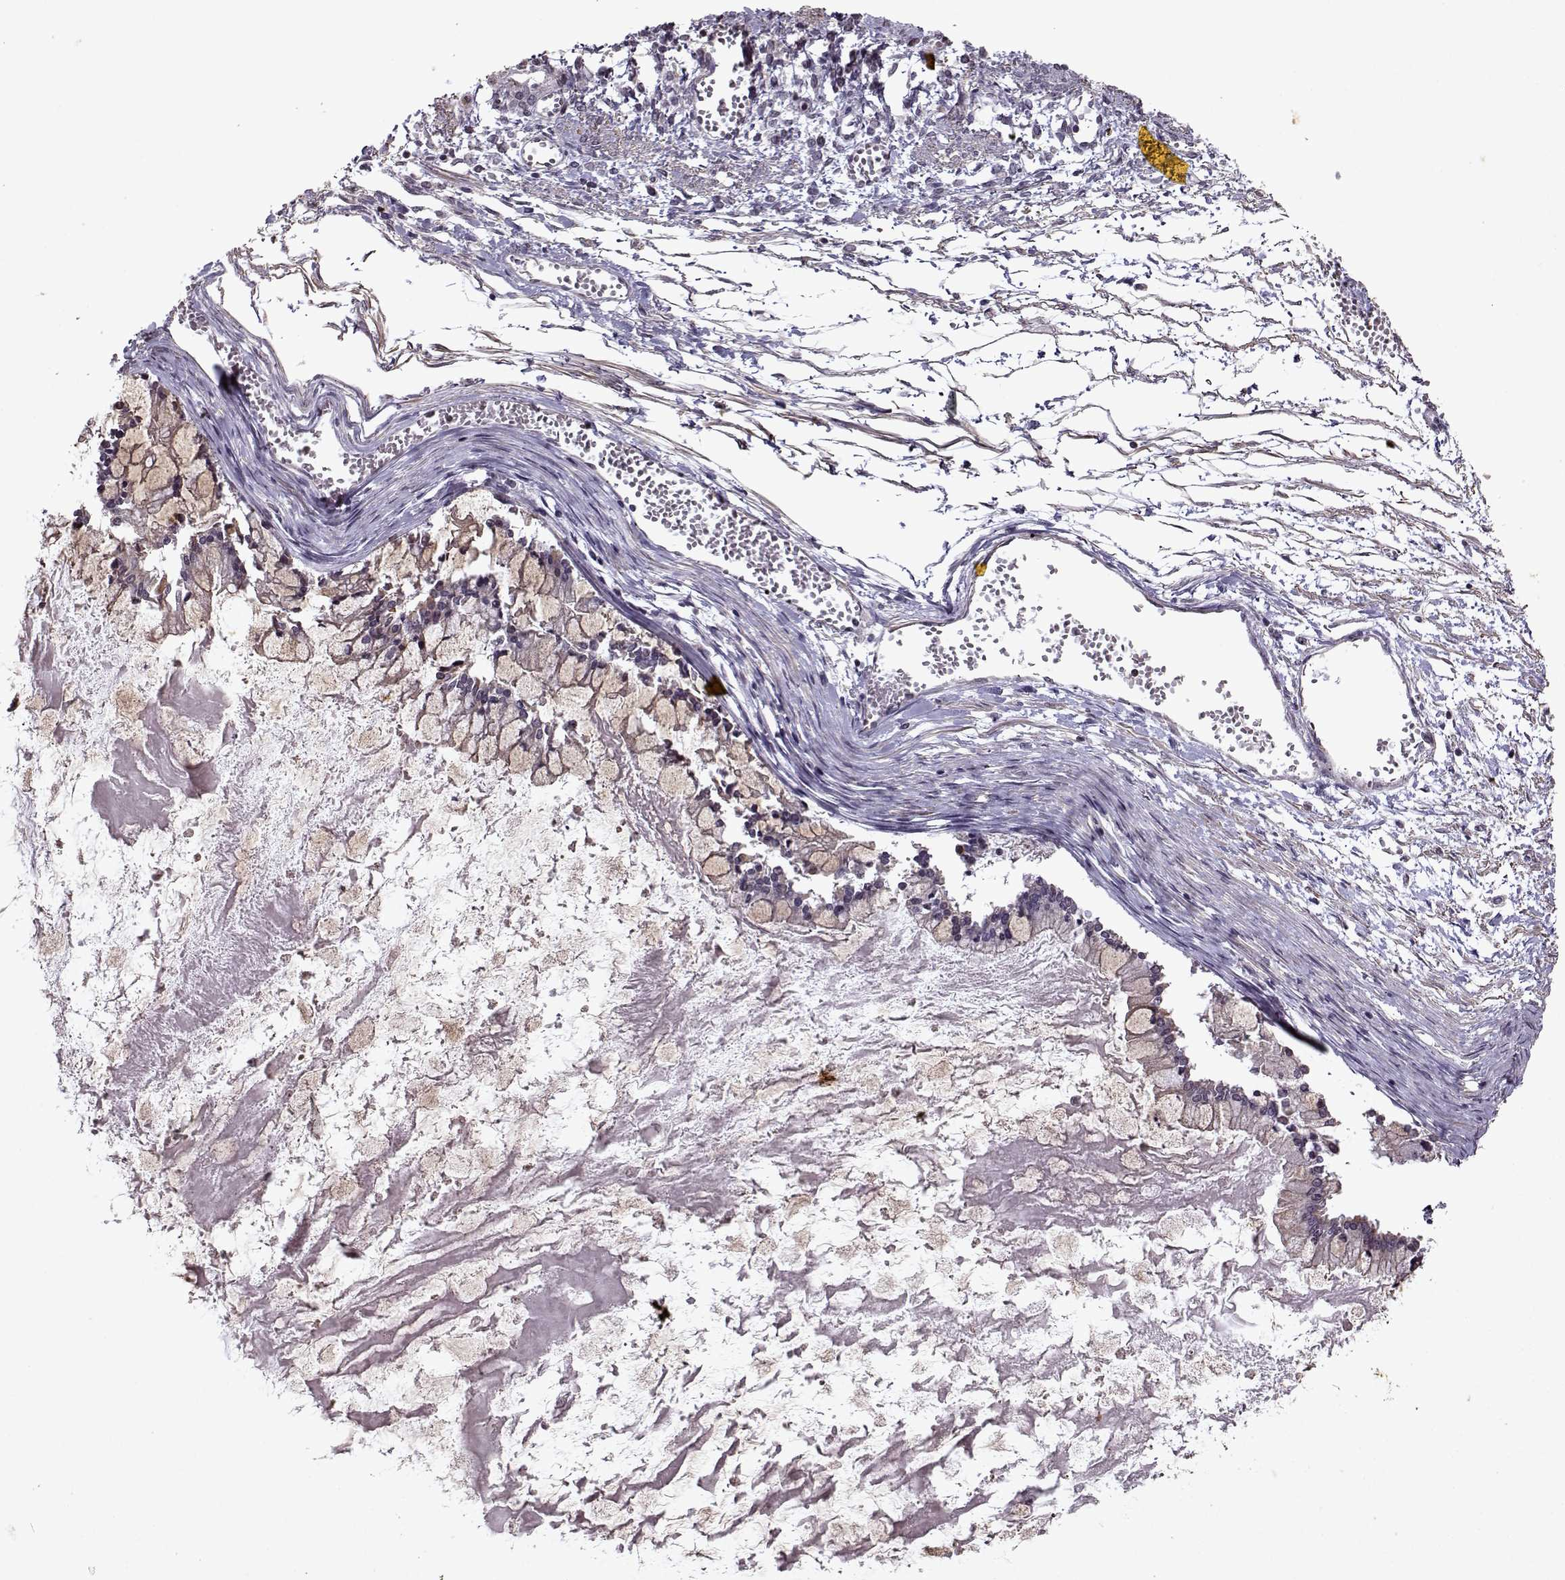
{"staining": {"intensity": "negative", "quantity": "none", "location": "none"}, "tissue": "ovarian cancer", "cell_type": "Tumor cells", "image_type": "cancer", "snomed": [{"axis": "morphology", "description": "Cystadenocarcinoma, mucinous, NOS"}, {"axis": "topography", "description": "Ovary"}], "caption": "Tumor cells are negative for brown protein staining in ovarian mucinous cystadenocarcinoma.", "gene": "KRT9", "patient": {"sex": "female", "age": 67}}